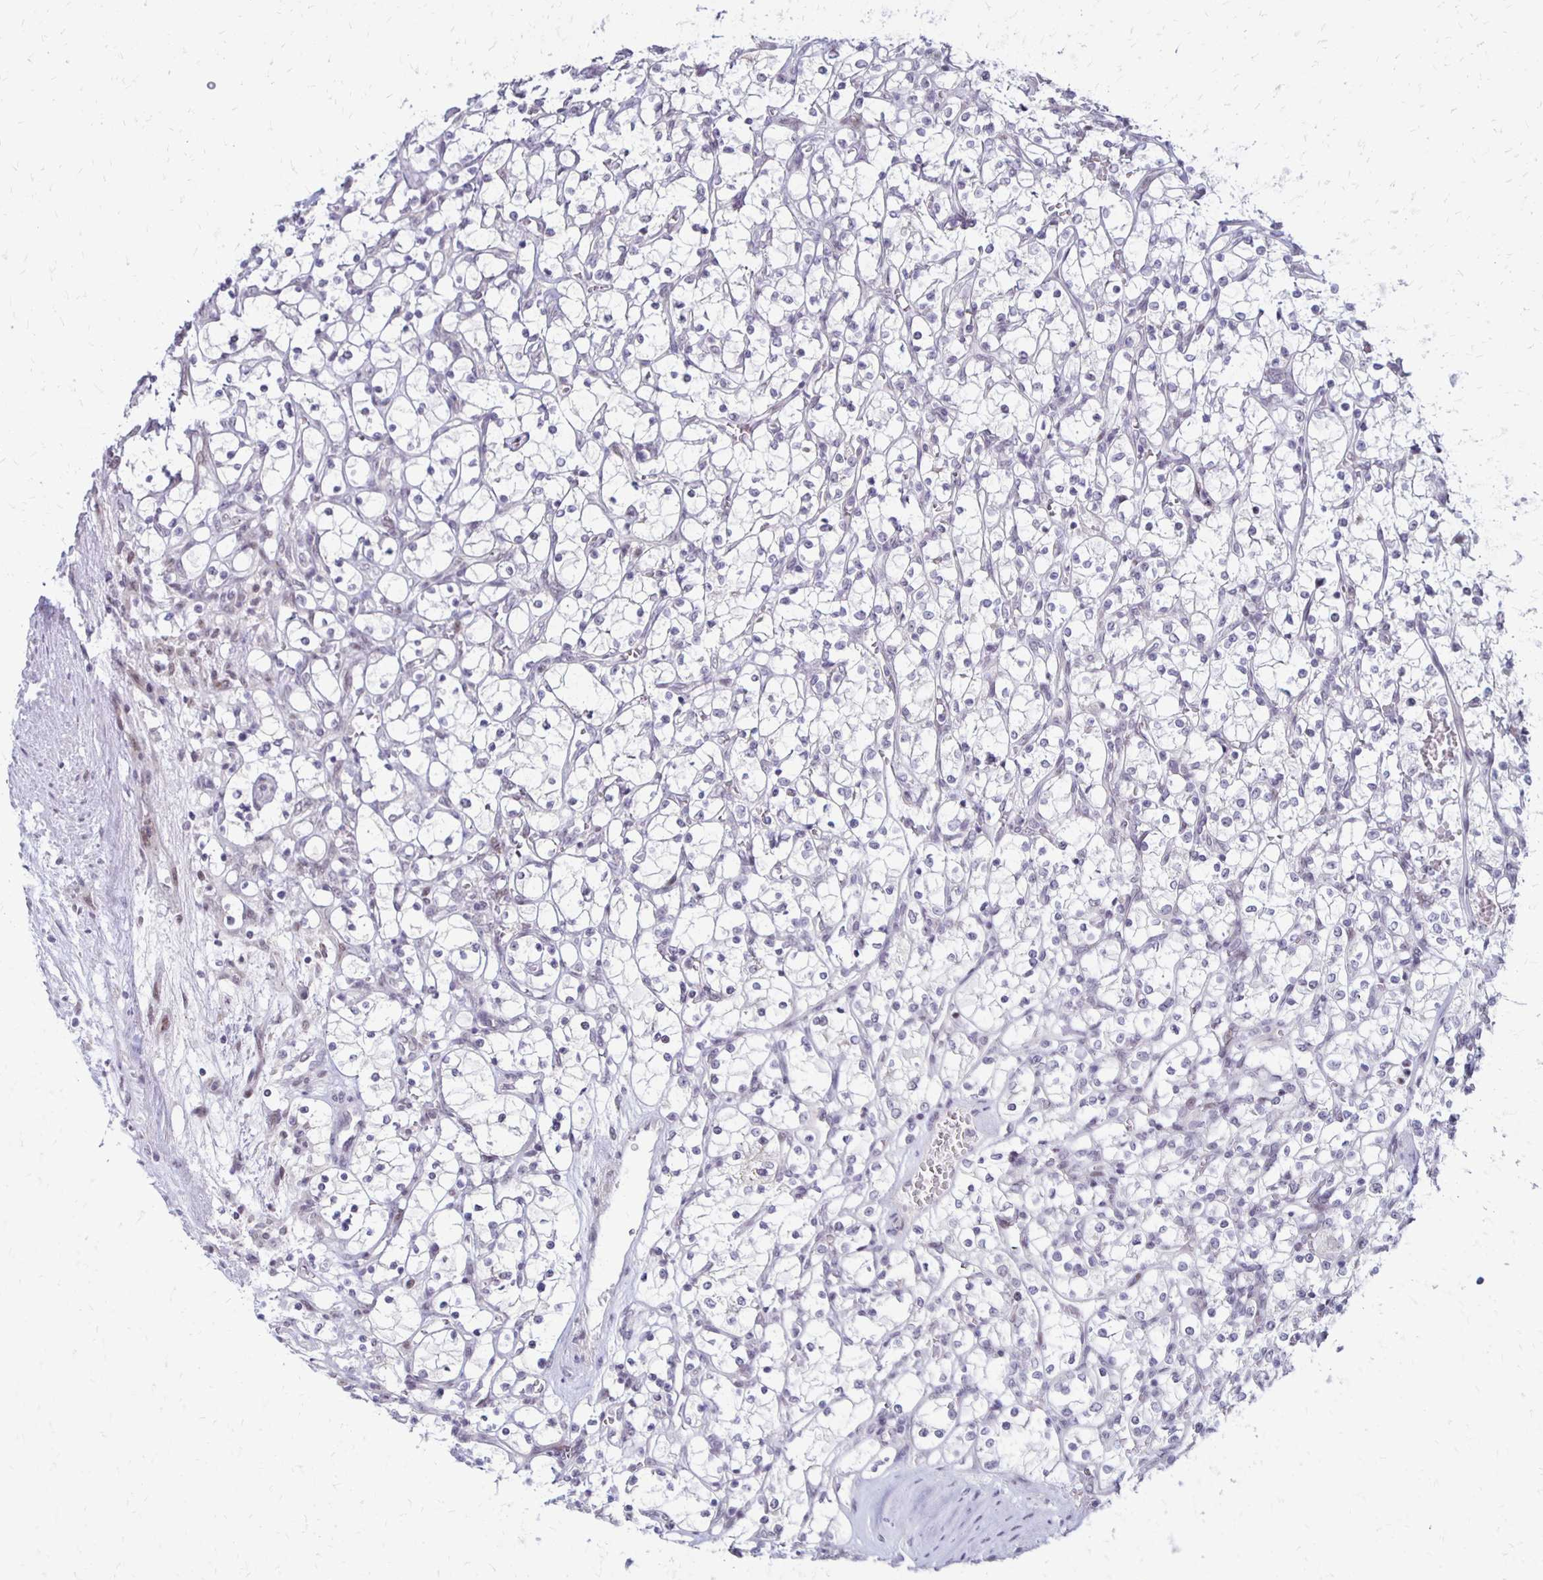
{"staining": {"intensity": "negative", "quantity": "none", "location": "none"}, "tissue": "renal cancer", "cell_type": "Tumor cells", "image_type": "cancer", "snomed": [{"axis": "morphology", "description": "Adenocarcinoma, NOS"}, {"axis": "topography", "description": "Kidney"}], "caption": "Tumor cells show no significant expression in renal cancer (adenocarcinoma).", "gene": "DAGLA", "patient": {"sex": "female", "age": 69}}